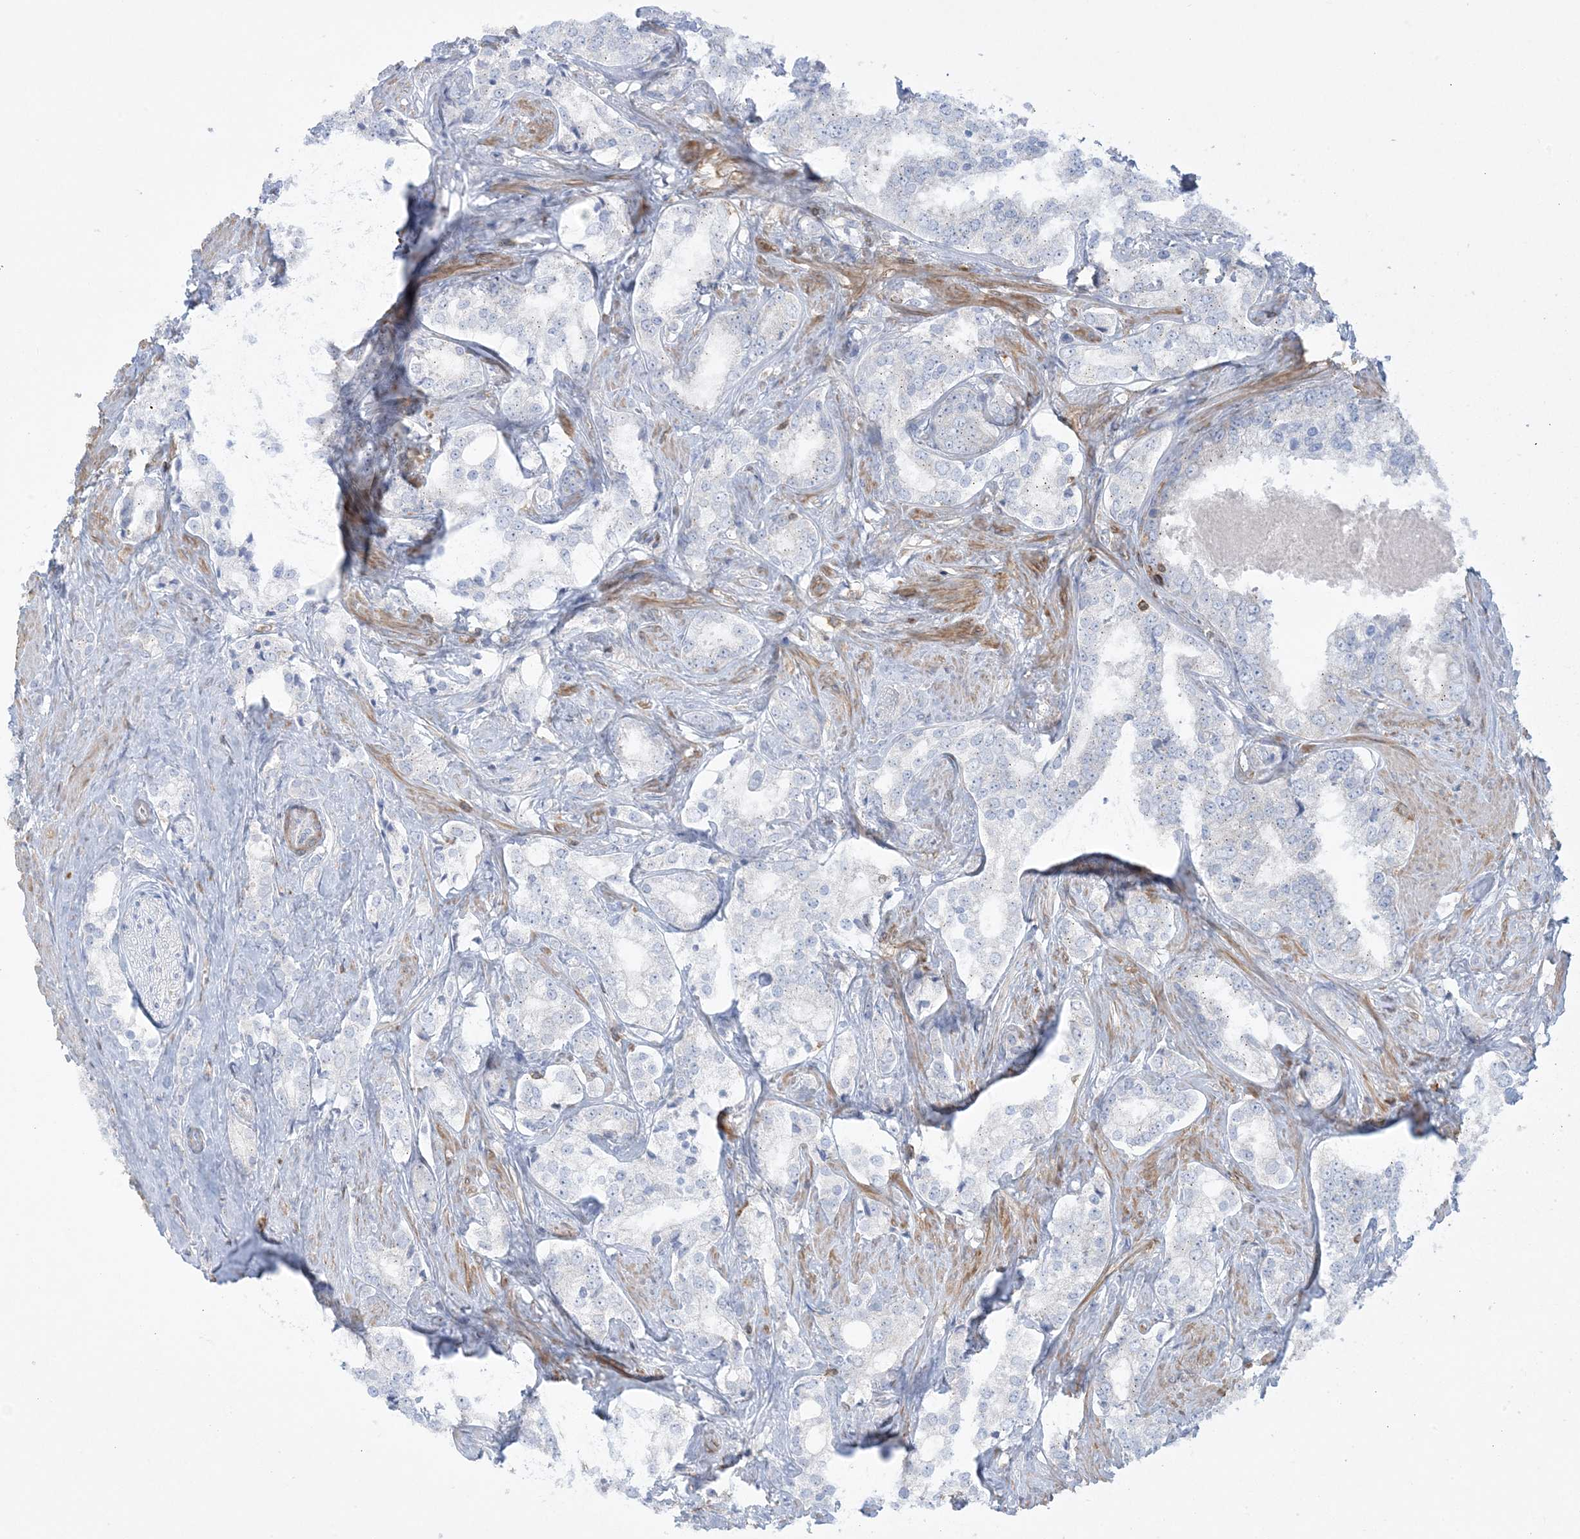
{"staining": {"intensity": "negative", "quantity": "none", "location": "none"}, "tissue": "prostate cancer", "cell_type": "Tumor cells", "image_type": "cancer", "snomed": [{"axis": "morphology", "description": "Adenocarcinoma, High grade"}, {"axis": "topography", "description": "Prostate"}], "caption": "Immunohistochemical staining of prostate high-grade adenocarcinoma exhibits no significant expression in tumor cells.", "gene": "ARHGAP30", "patient": {"sex": "male", "age": 66}}